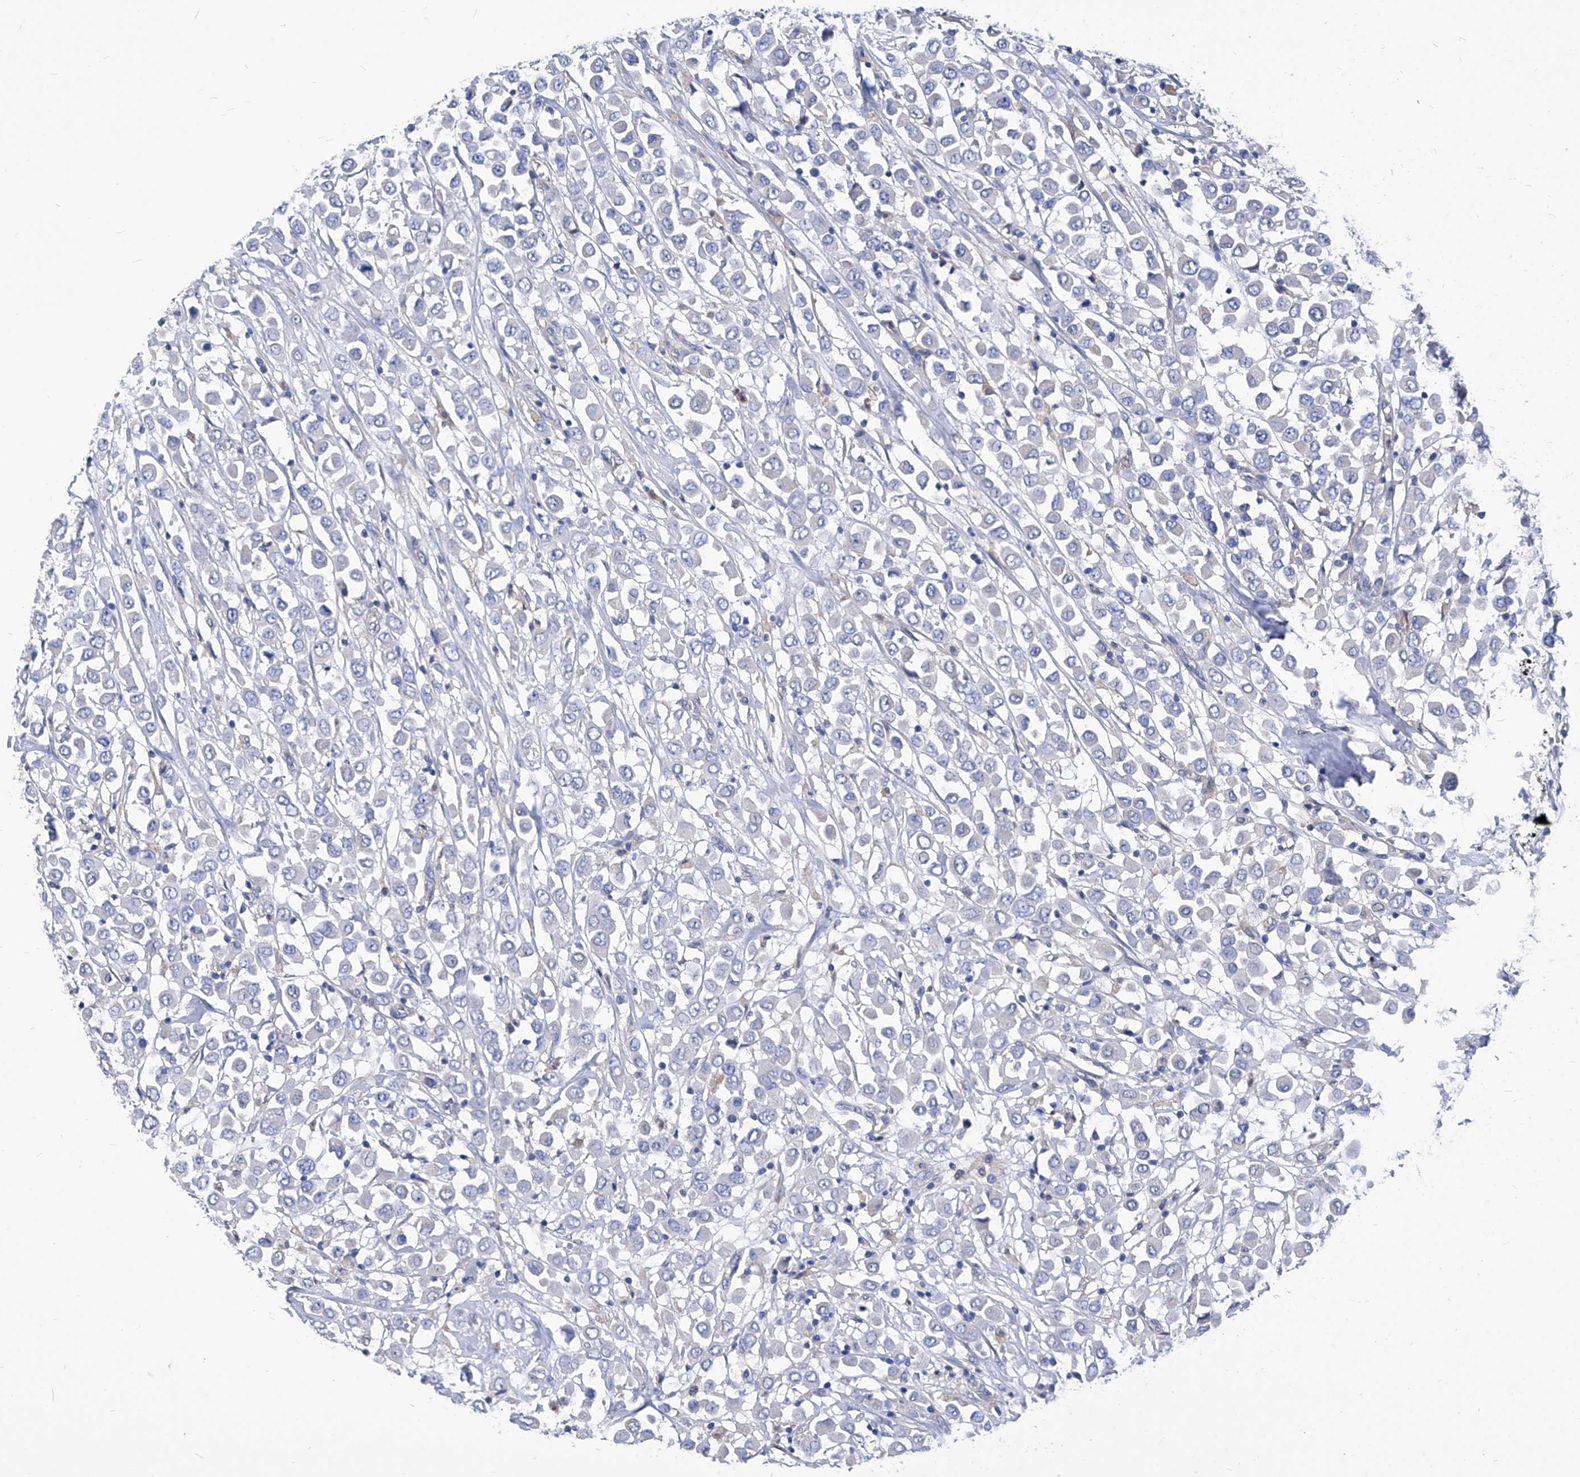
{"staining": {"intensity": "negative", "quantity": "none", "location": "none"}, "tissue": "breast cancer", "cell_type": "Tumor cells", "image_type": "cancer", "snomed": [{"axis": "morphology", "description": "Duct carcinoma"}, {"axis": "topography", "description": "Breast"}], "caption": "Immunohistochemistry image of human breast cancer stained for a protein (brown), which displays no positivity in tumor cells.", "gene": "XPNPEP1", "patient": {"sex": "female", "age": 61}}